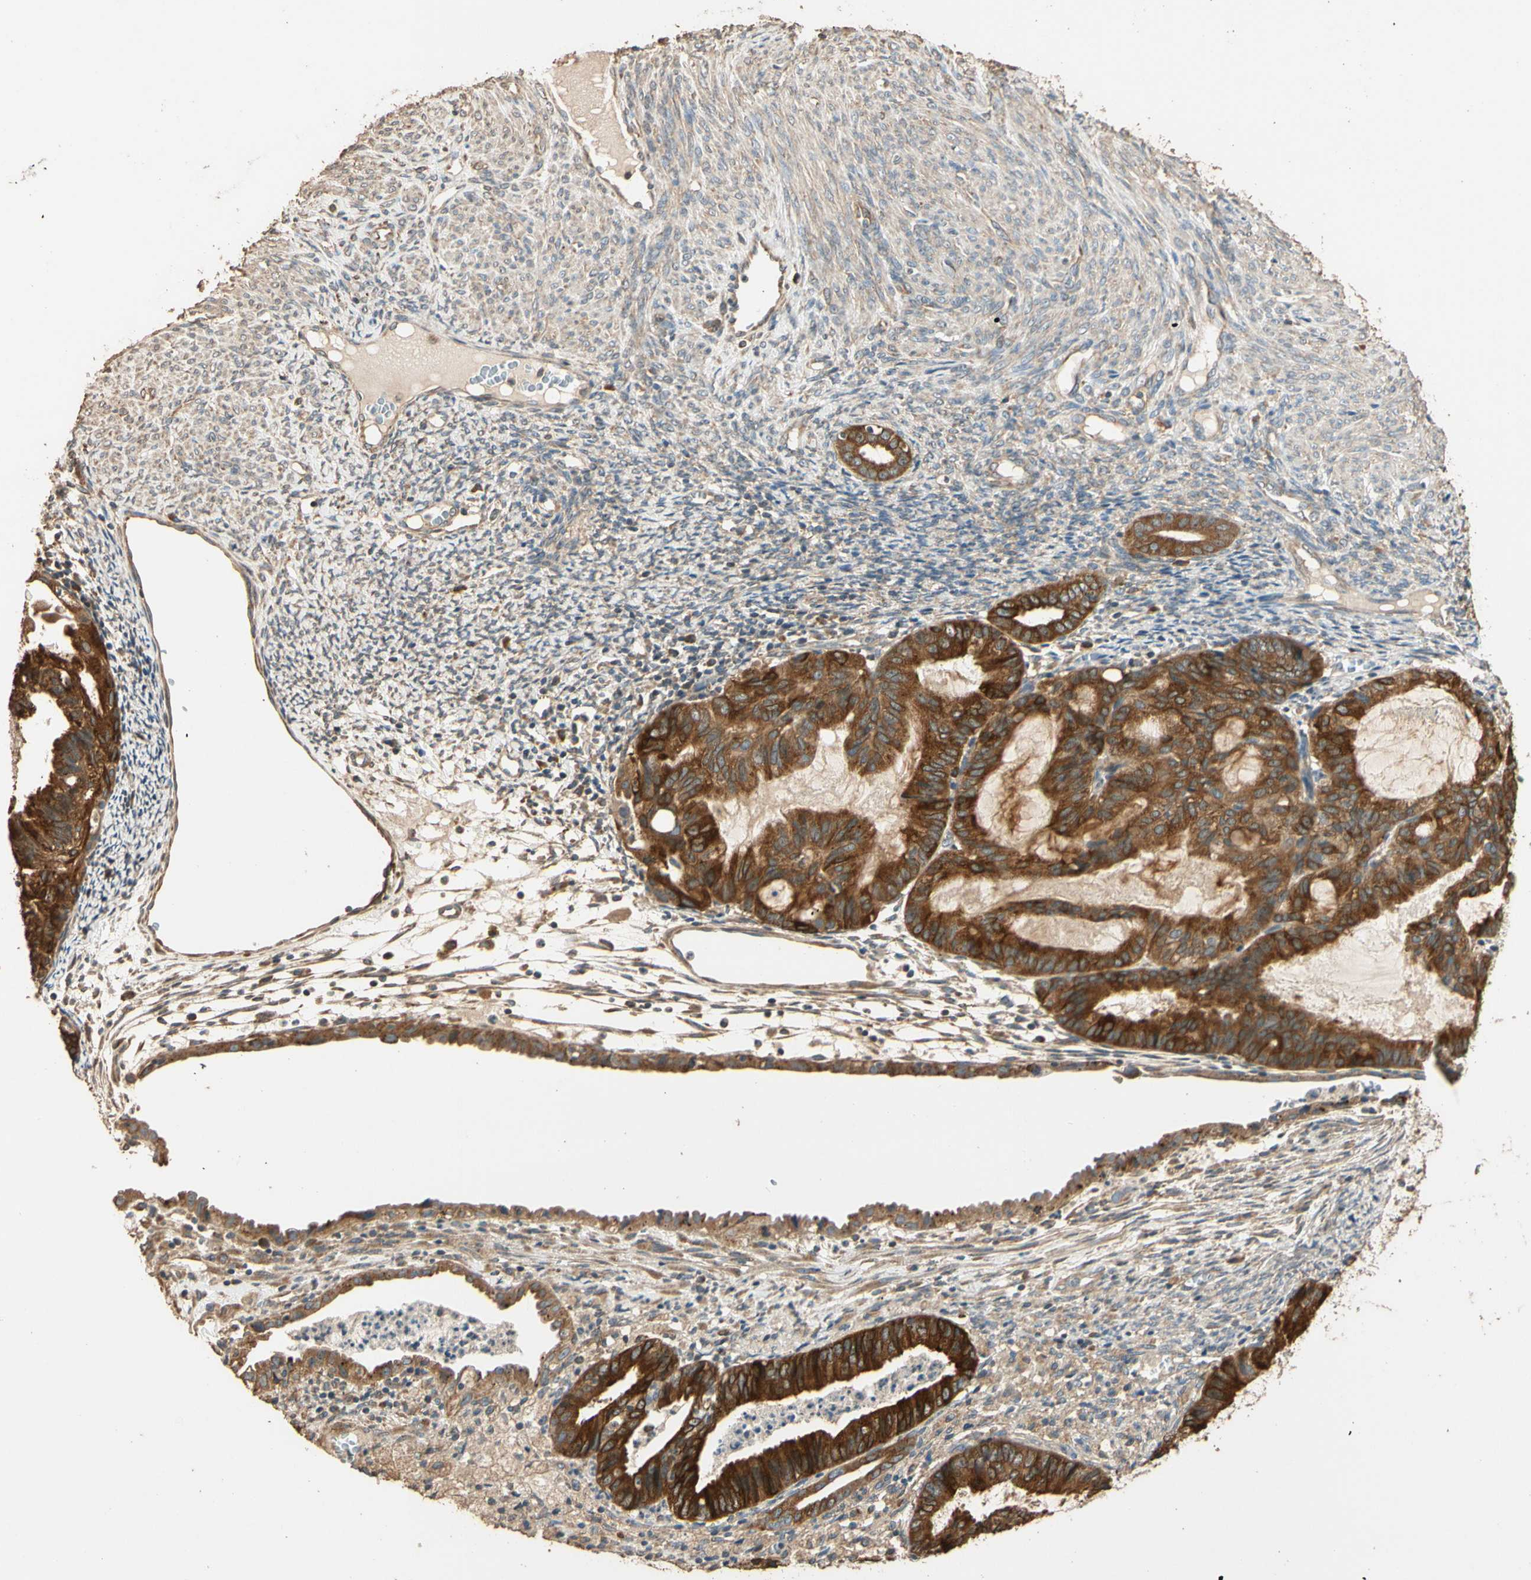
{"staining": {"intensity": "strong", "quantity": ">75%", "location": "cytoplasmic/membranous"}, "tissue": "cervical cancer", "cell_type": "Tumor cells", "image_type": "cancer", "snomed": [{"axis": "morphology", "description": "Normal tissue, NOS"}, {"axis": "morphology", "description": "Adenocarcinoma, NOS"}, {"axis": "topography", "description": "Cervix"}, {"axis": "topography", "description": "Endometrium"}], "caption": "Immunohistochemical staining of cervical cancer exhibits strong cytoplasmic/membranous protein positivity in approximately >75% of tumor cells.", "gene": "STX18", "patient": {"sex": "female", "age": 86}}